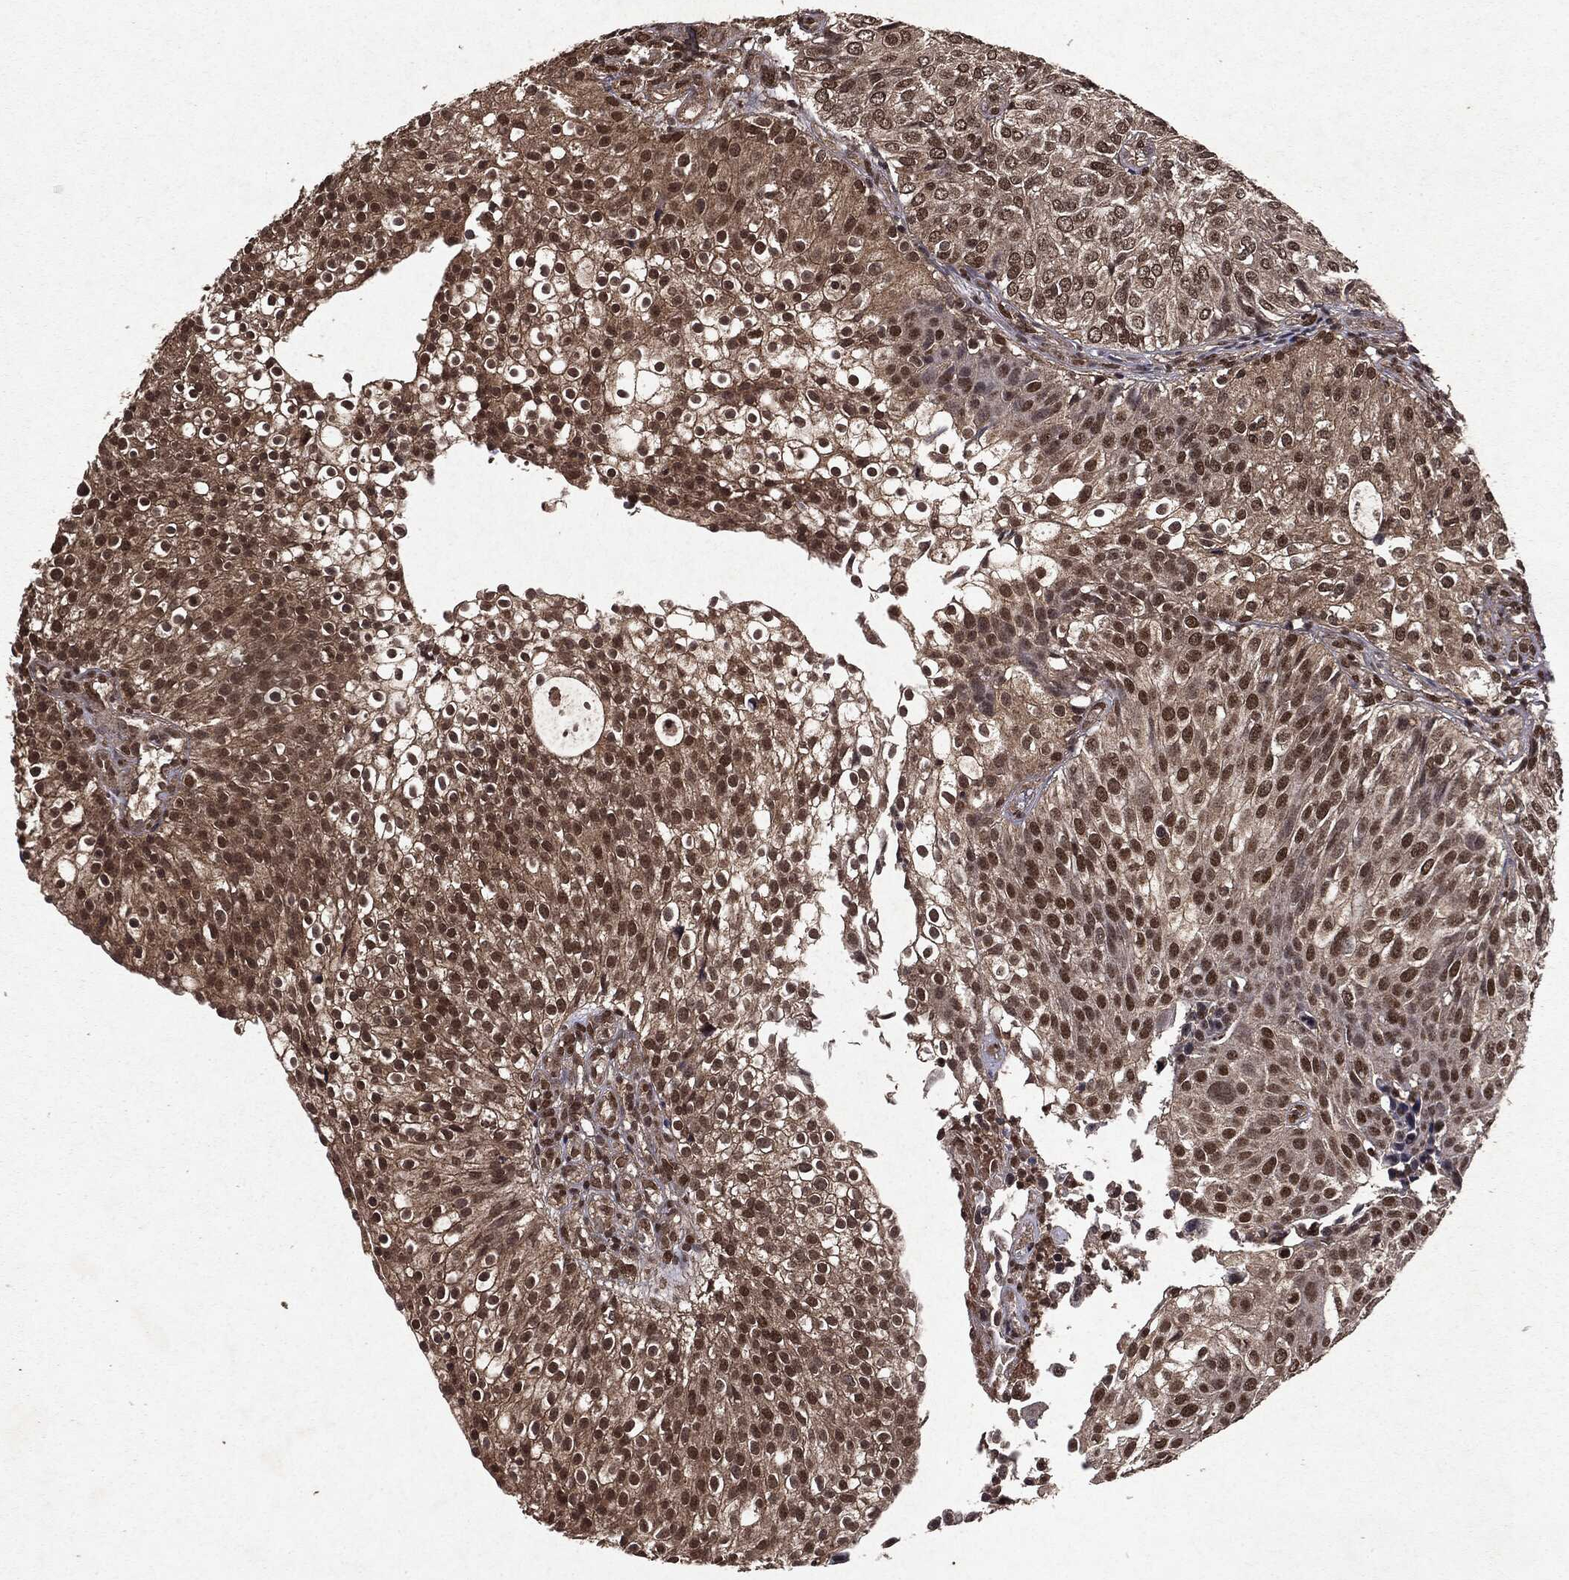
{"staining": {"intensity": "strong", "quantity": ">75%", "location": "nuclear"}, "tissue": "urothelial cancer", "cell_type": "Tumor cells", "image_type": "cancer", "snomed": [{"axis": "morphology", "description": "Urothelial carcinoma, High grade"}, {"axis": "topography", "description": "Urinary bladder"}], "caption": "High-grade urothelial carcinoma stained with a brown dye exhibits strong nuclear positive expression in approximately >75% of tumor cells.", "gene": "PEBP1", "patient": {"sex": "female", "age": 79}}